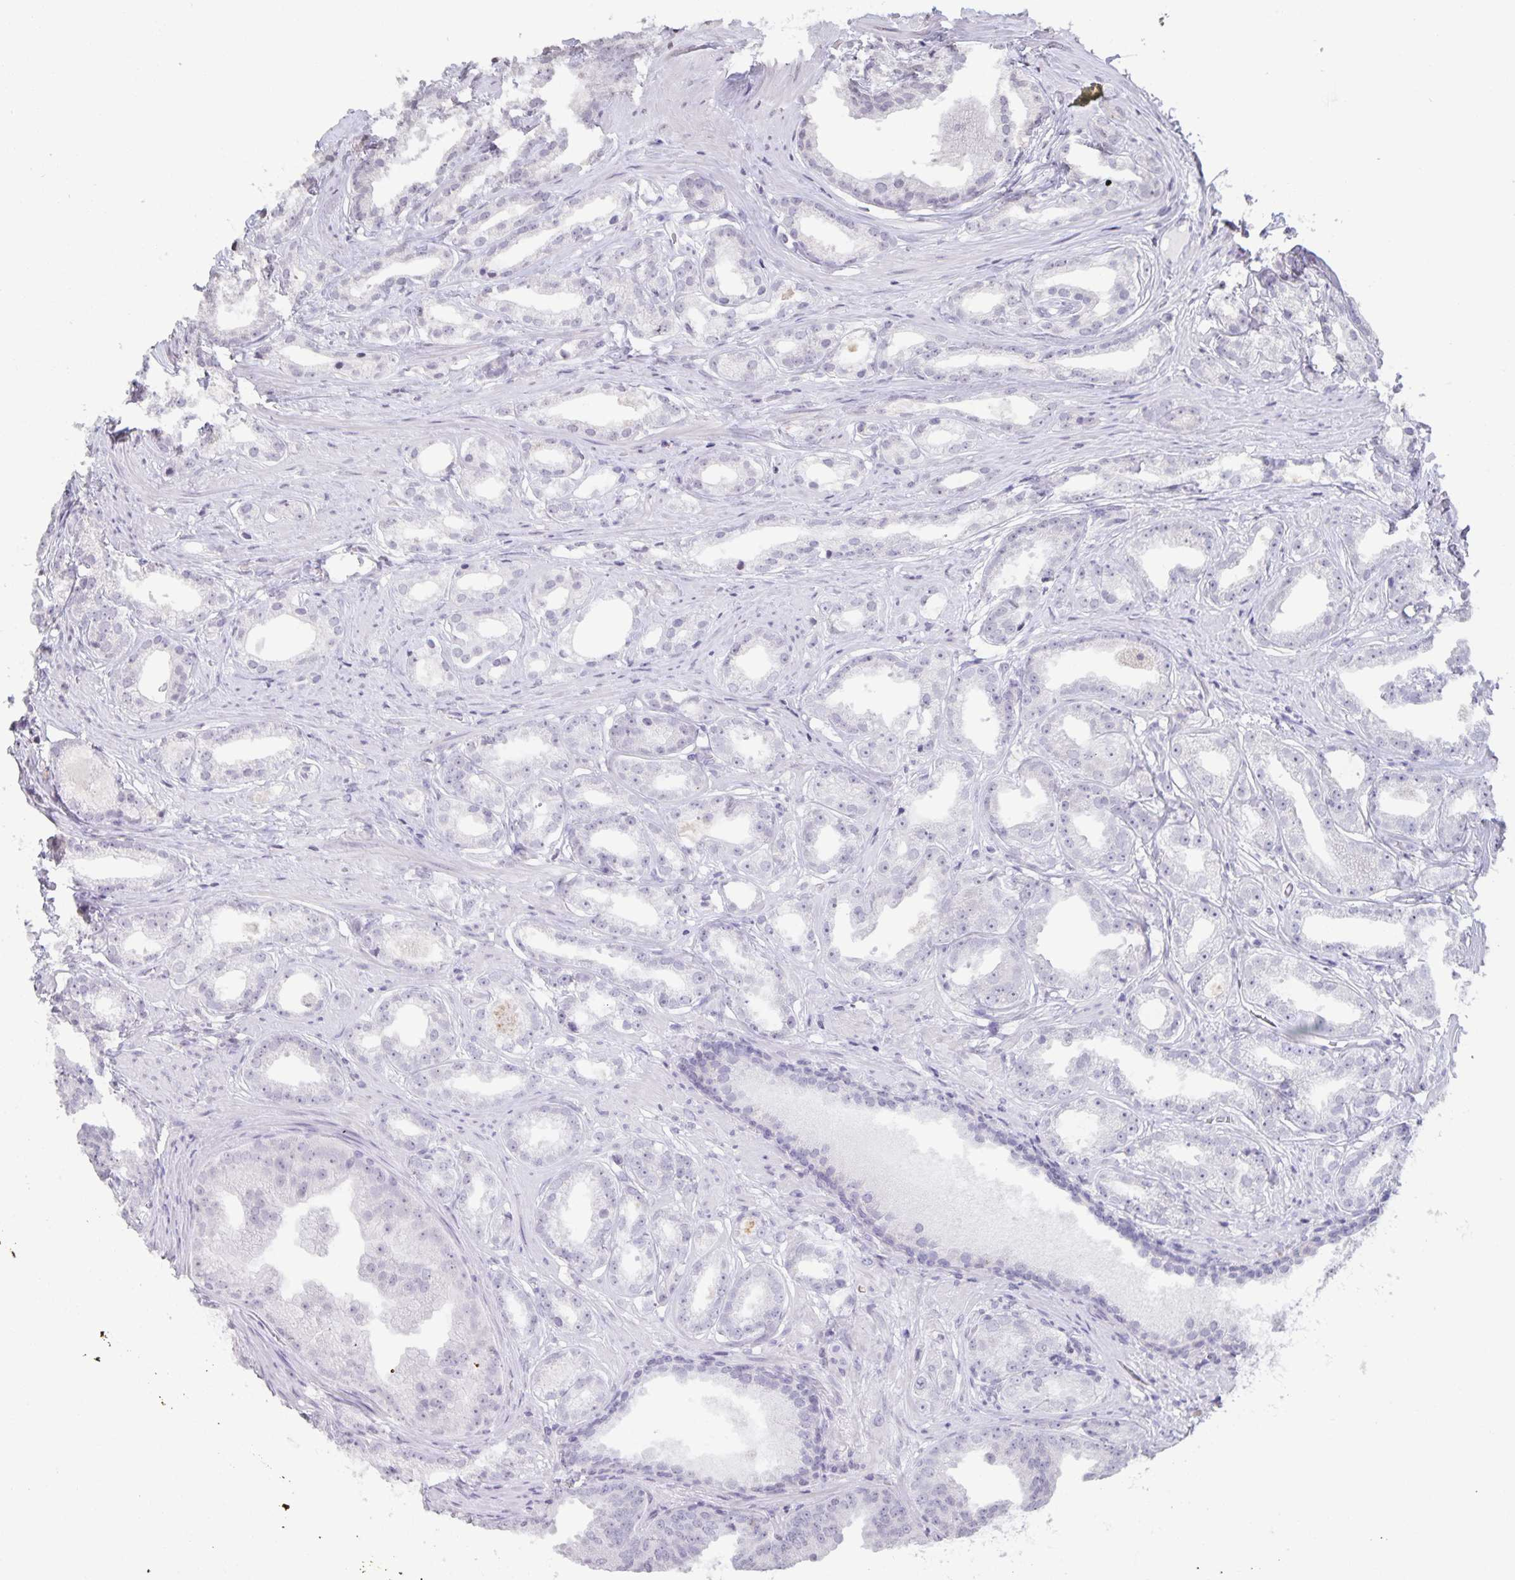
{"staining": {"intensity": "negative", "quantity": "none", "location": "none"}, "tissue": "prostate cancer", "cell_type": "Tumor cells", "image_type": "cancer", "snomed": [{"axis": "morphology", "description": "Adenocarcinoma, Low grade"}, {"axis": "topography", "description": "Prostate"}], "caption": "Protein analysis of prostate adenocarcinoma (low-grade) shows no significant staining in tumor cells.", "gene": "AQP4", "patient": {"sex": "male", "age": 65}}